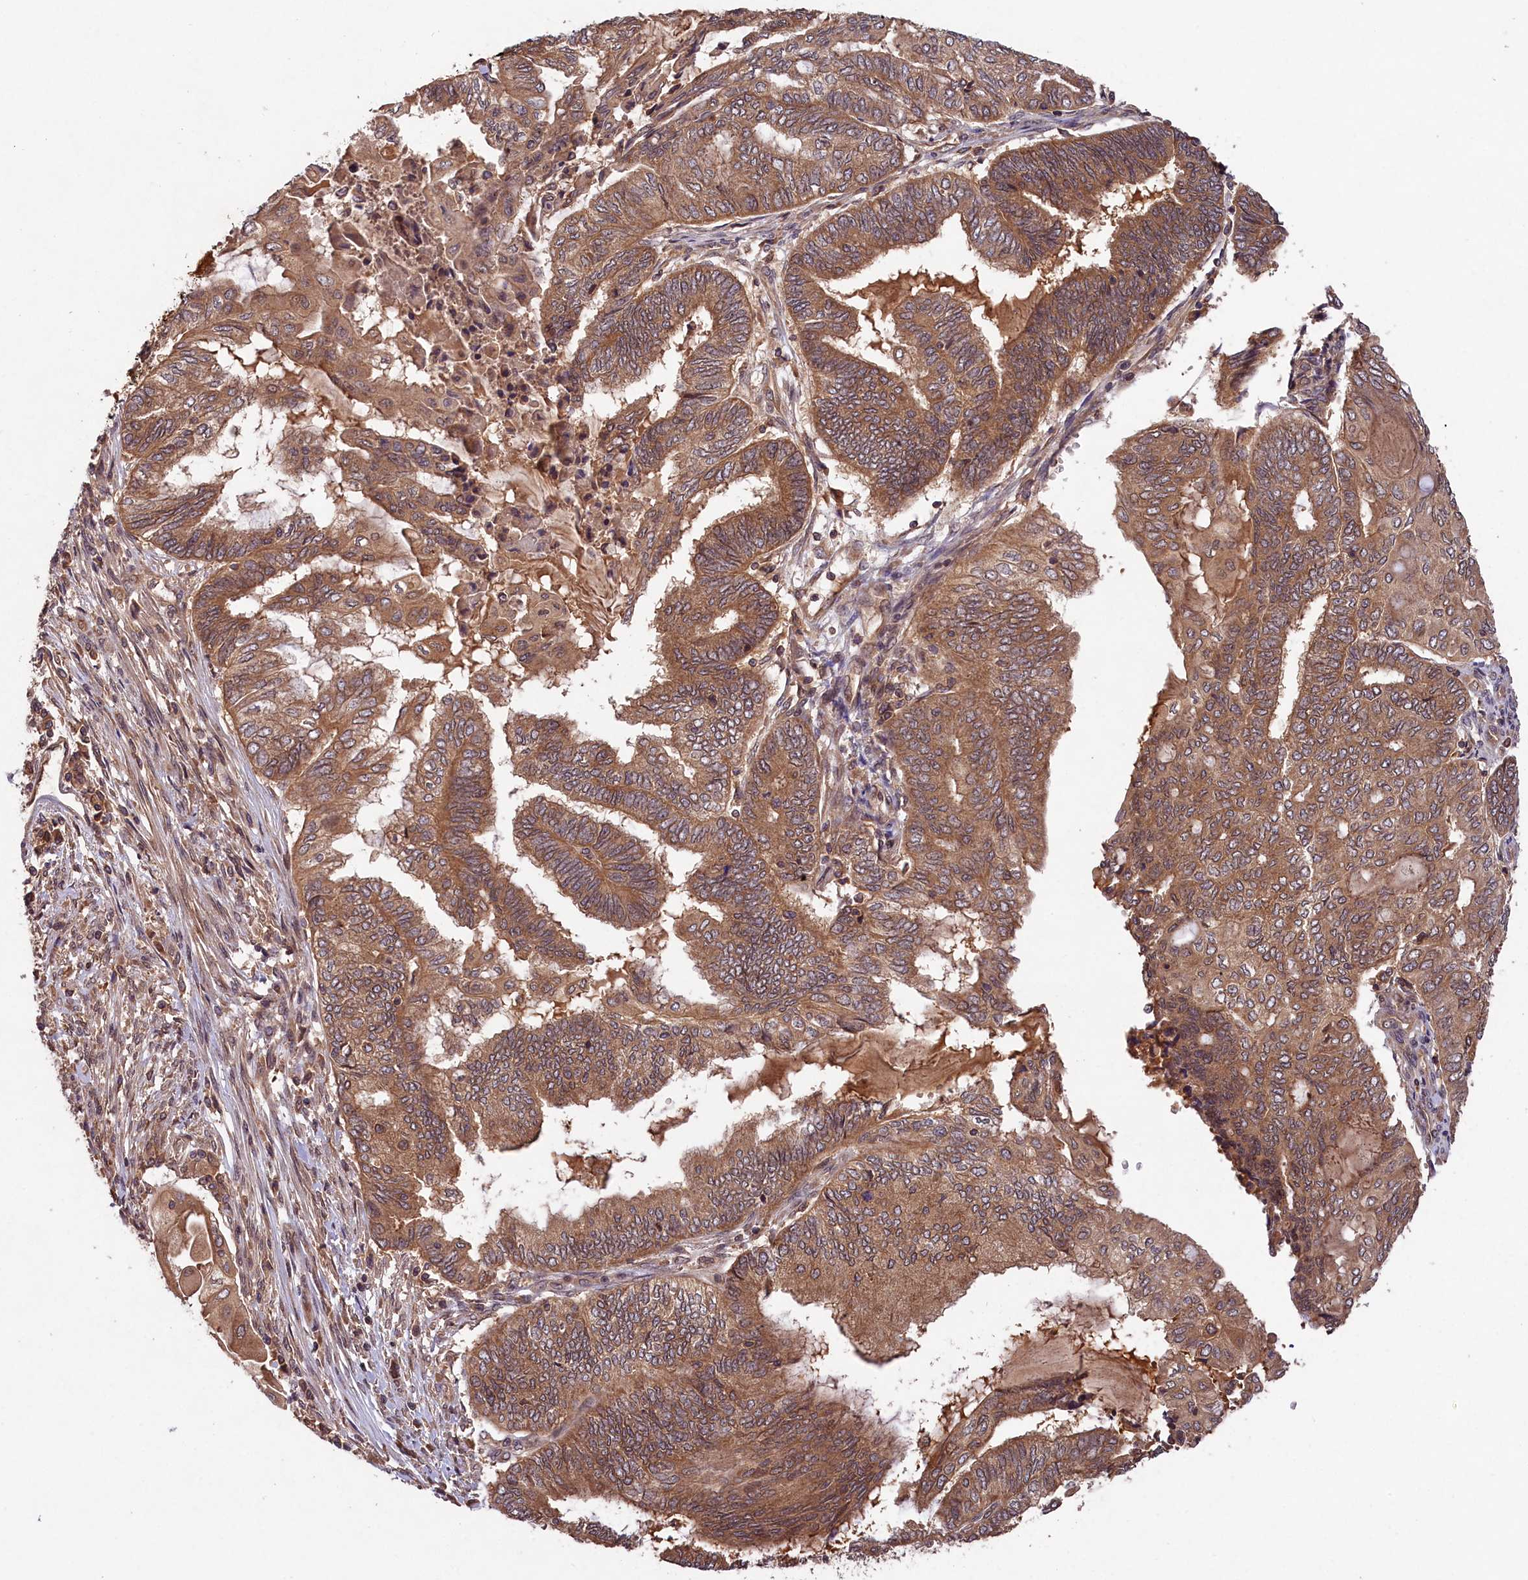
{"staining": {"intensity": "moderate", "quantity": ">75%", "location": "cytoplasmic/membranous"}, "tissue": "endometrial cancer", "cell_type": "Tumor cells", "image_type": "cancer", "snomed": [{"axis": "morphology", "description": "Adenocarcinoma, NOS"}, {"axis": "topography", "description": "Uterus"}, {"axis": "topography", "description": "Endometrium"}], "caption": "IHC image of human adenocarcinoma (endometrial) stained for a protein (brown), which reveals medium levels of moderate cytoplasmic/membranous staining in approximately >75% of tumor cells.", "gene": "CHAC1", "patient": {"sex": "female", "age": 70}}